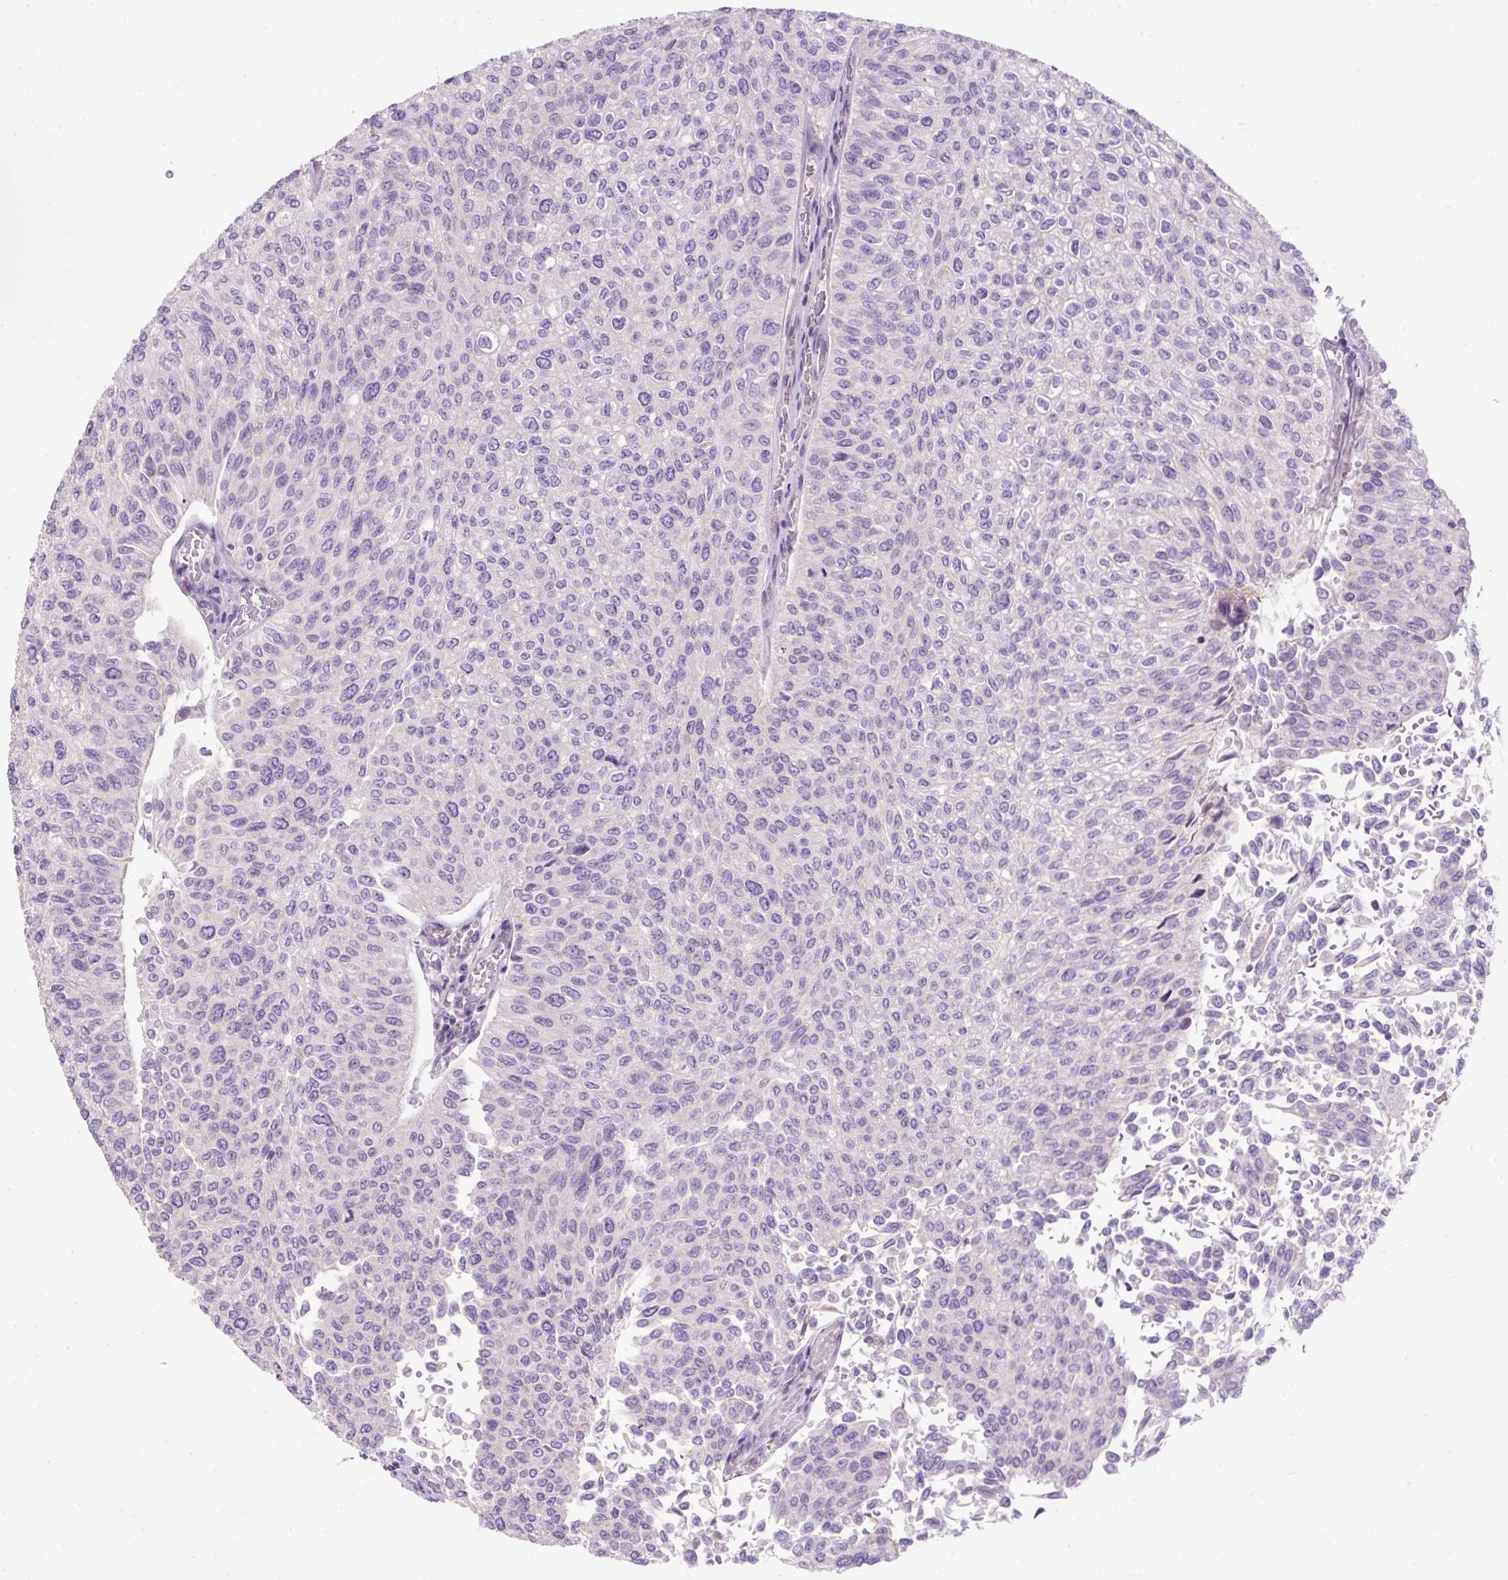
{"staining": {"intensity": "negative", "quantity": "none", "location": "none"}, "tissue": "urothelial cancer", "cell_type": "Tumor cells", "image_type": "cancer", "snomed": [{"axis": "morphology", "description": "Urothelial carcinoma, NOS"}, {"axis": "topography", "description": "Urinary bladder"}], "caption": "The image demonstrates no staining of tumor cells in transitional cell carcinoma.", "gene": "SUSD5", "patient": {"sex": "male", "age": 59}}